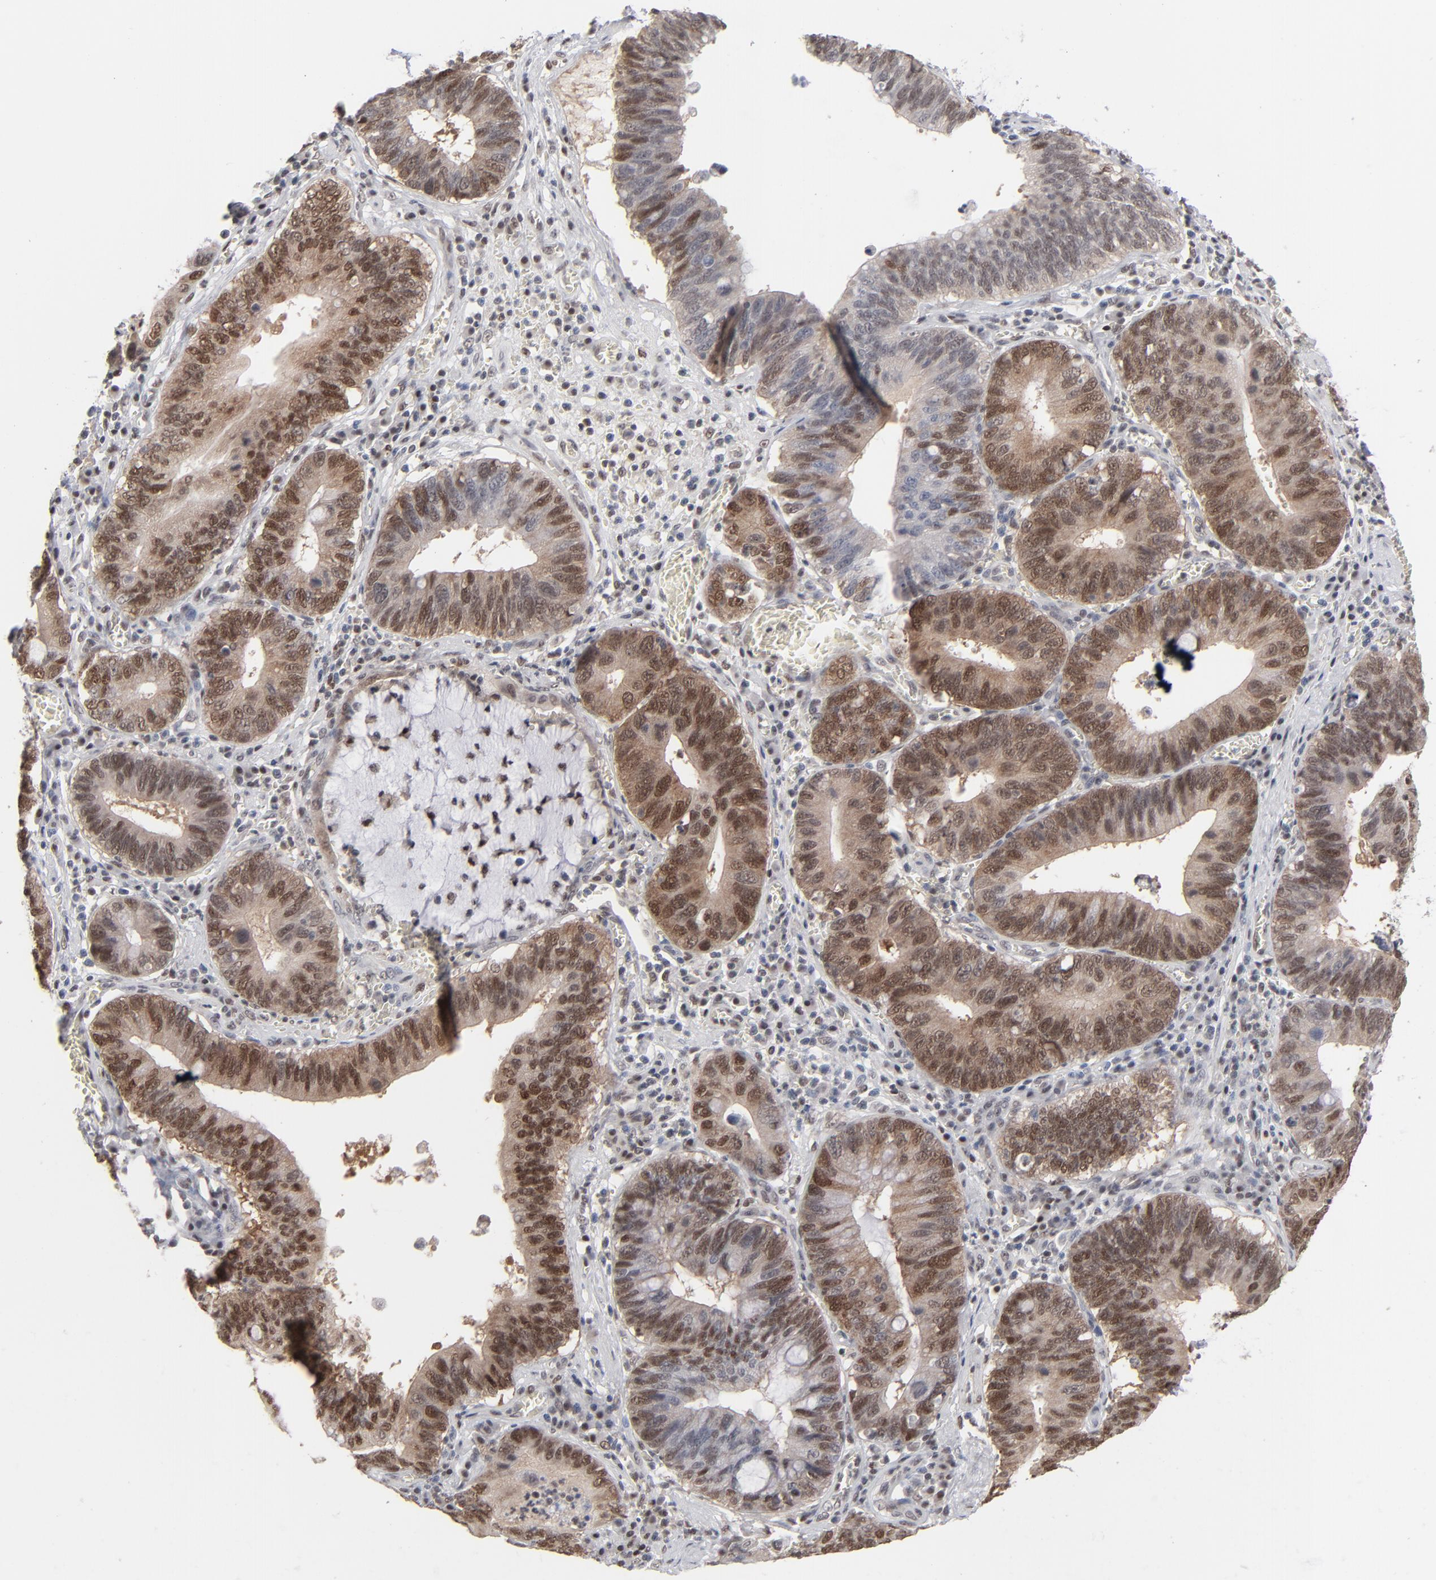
{"staining": {"intensity": "strong", "quantity": ">75%", "location": "cytoplasmic/membranous,nuclear"}, "tissue": "stomach cancer", "cell_type": "Tumor cells", "image_type": "cancer", "snomed": [{"axis": "morphology", "description": "Adenocarcinoma, NOS"}, {"axis": "topography", "description": "Stomach"}, {"axis": "topography", "description": "Gastric cardia"}], "caption": "Immunohistochemical staining of human stomach cancer shows high levels of strong cytoplasmic/membranous and nuclear protein positivity in approximately >75% of tumor cells.", "gene": "IRF9", "patient": {"sex": "male", "age": 59}}